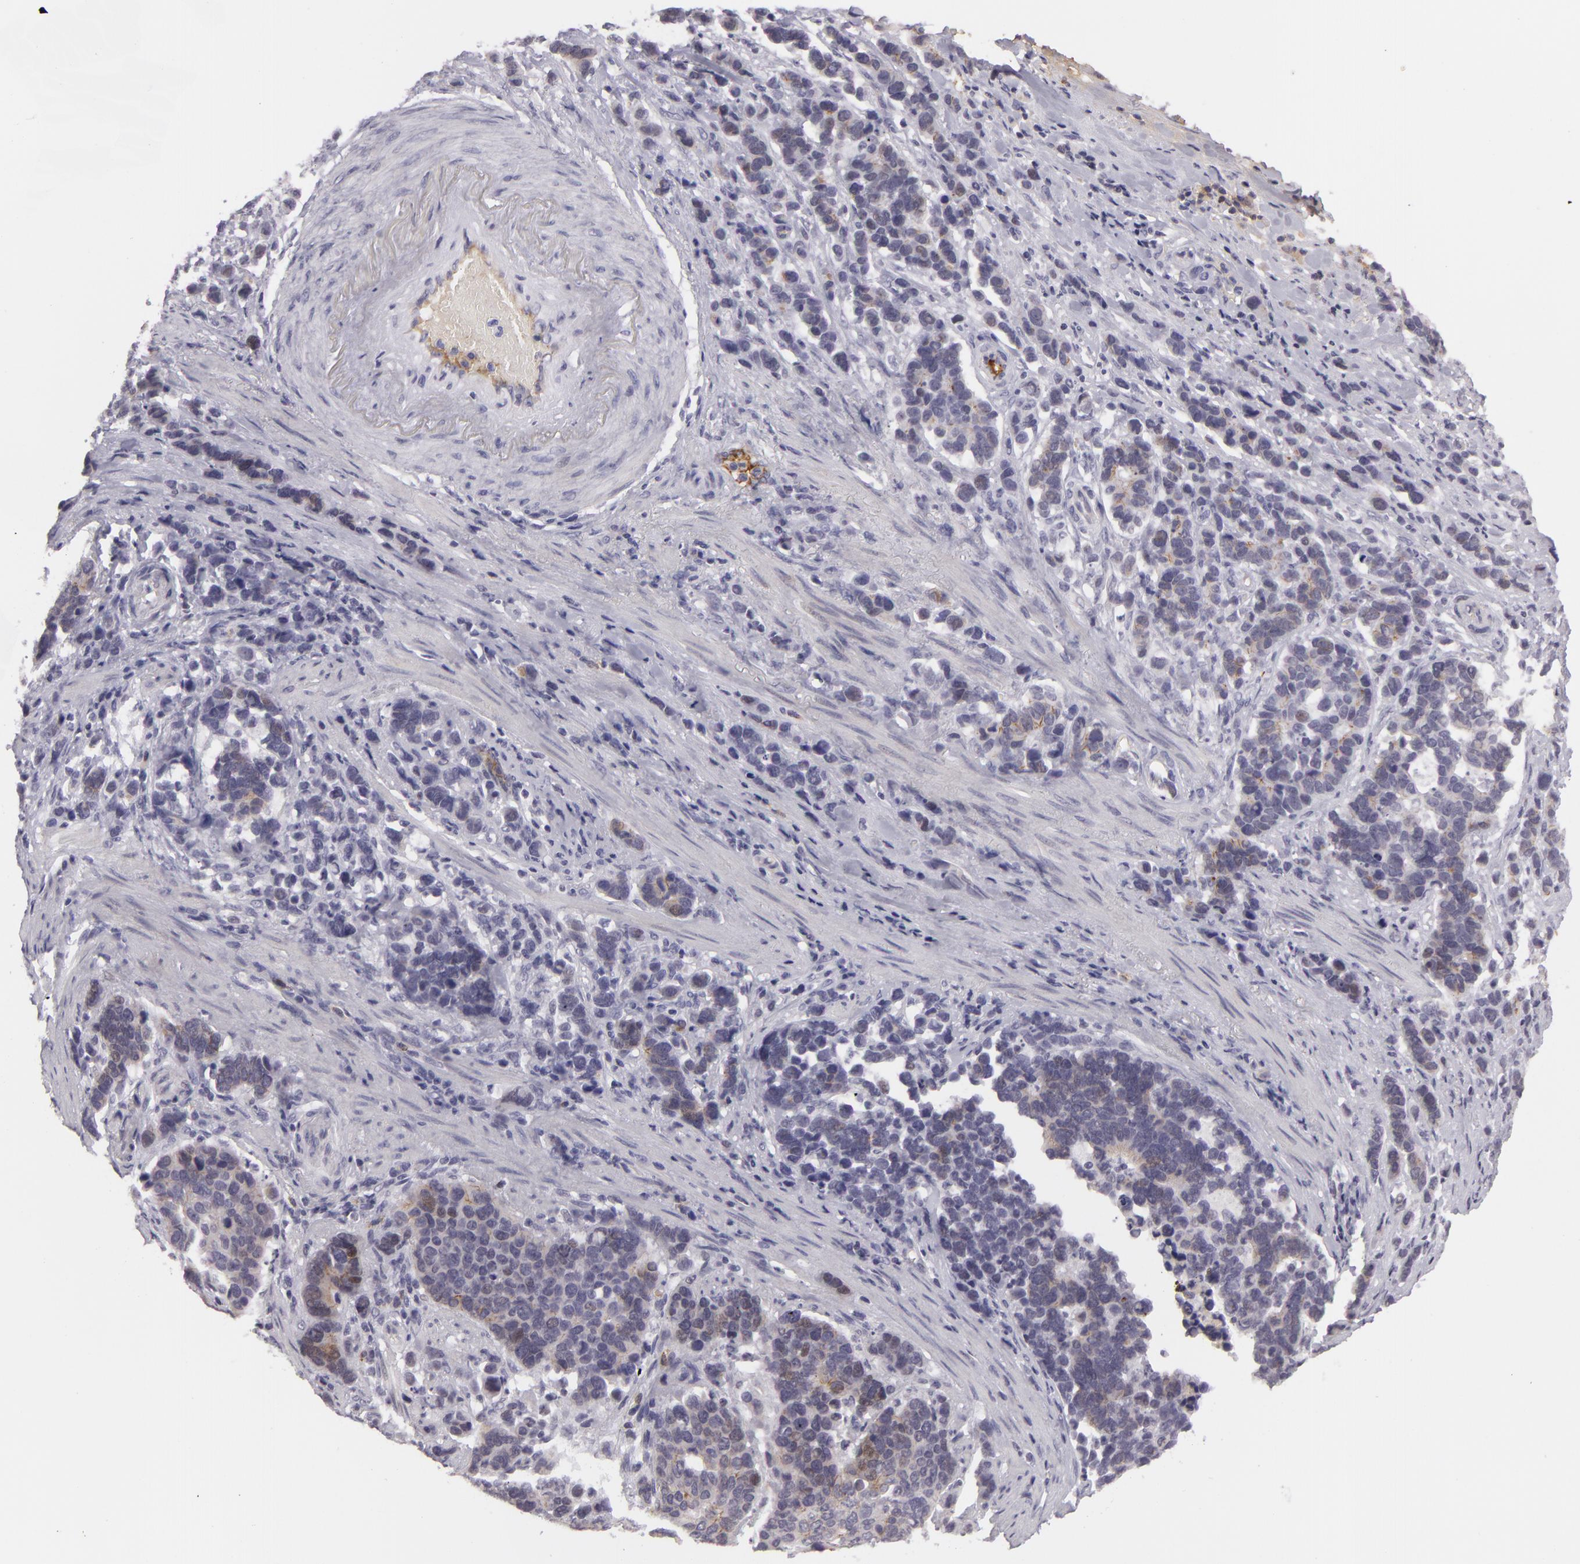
{"staining": {"intensity": "negative", "quantity": "none", "location": "none"}, "tissue": "stomach cancer", "cell_type": "Tumor cells", "image_type": "cancer", "snomed": [{"axis": "morphology", "description": "Adenocarcinoma, NOS"}, {"axis": "topography", "description": "Stomach, upper"}], "caption": "There is no significant positivity in tumor cells of stomach adenocarcinoma.", "gene": "CTNNB1", "patient": {"sex": "male", "age": 71}}